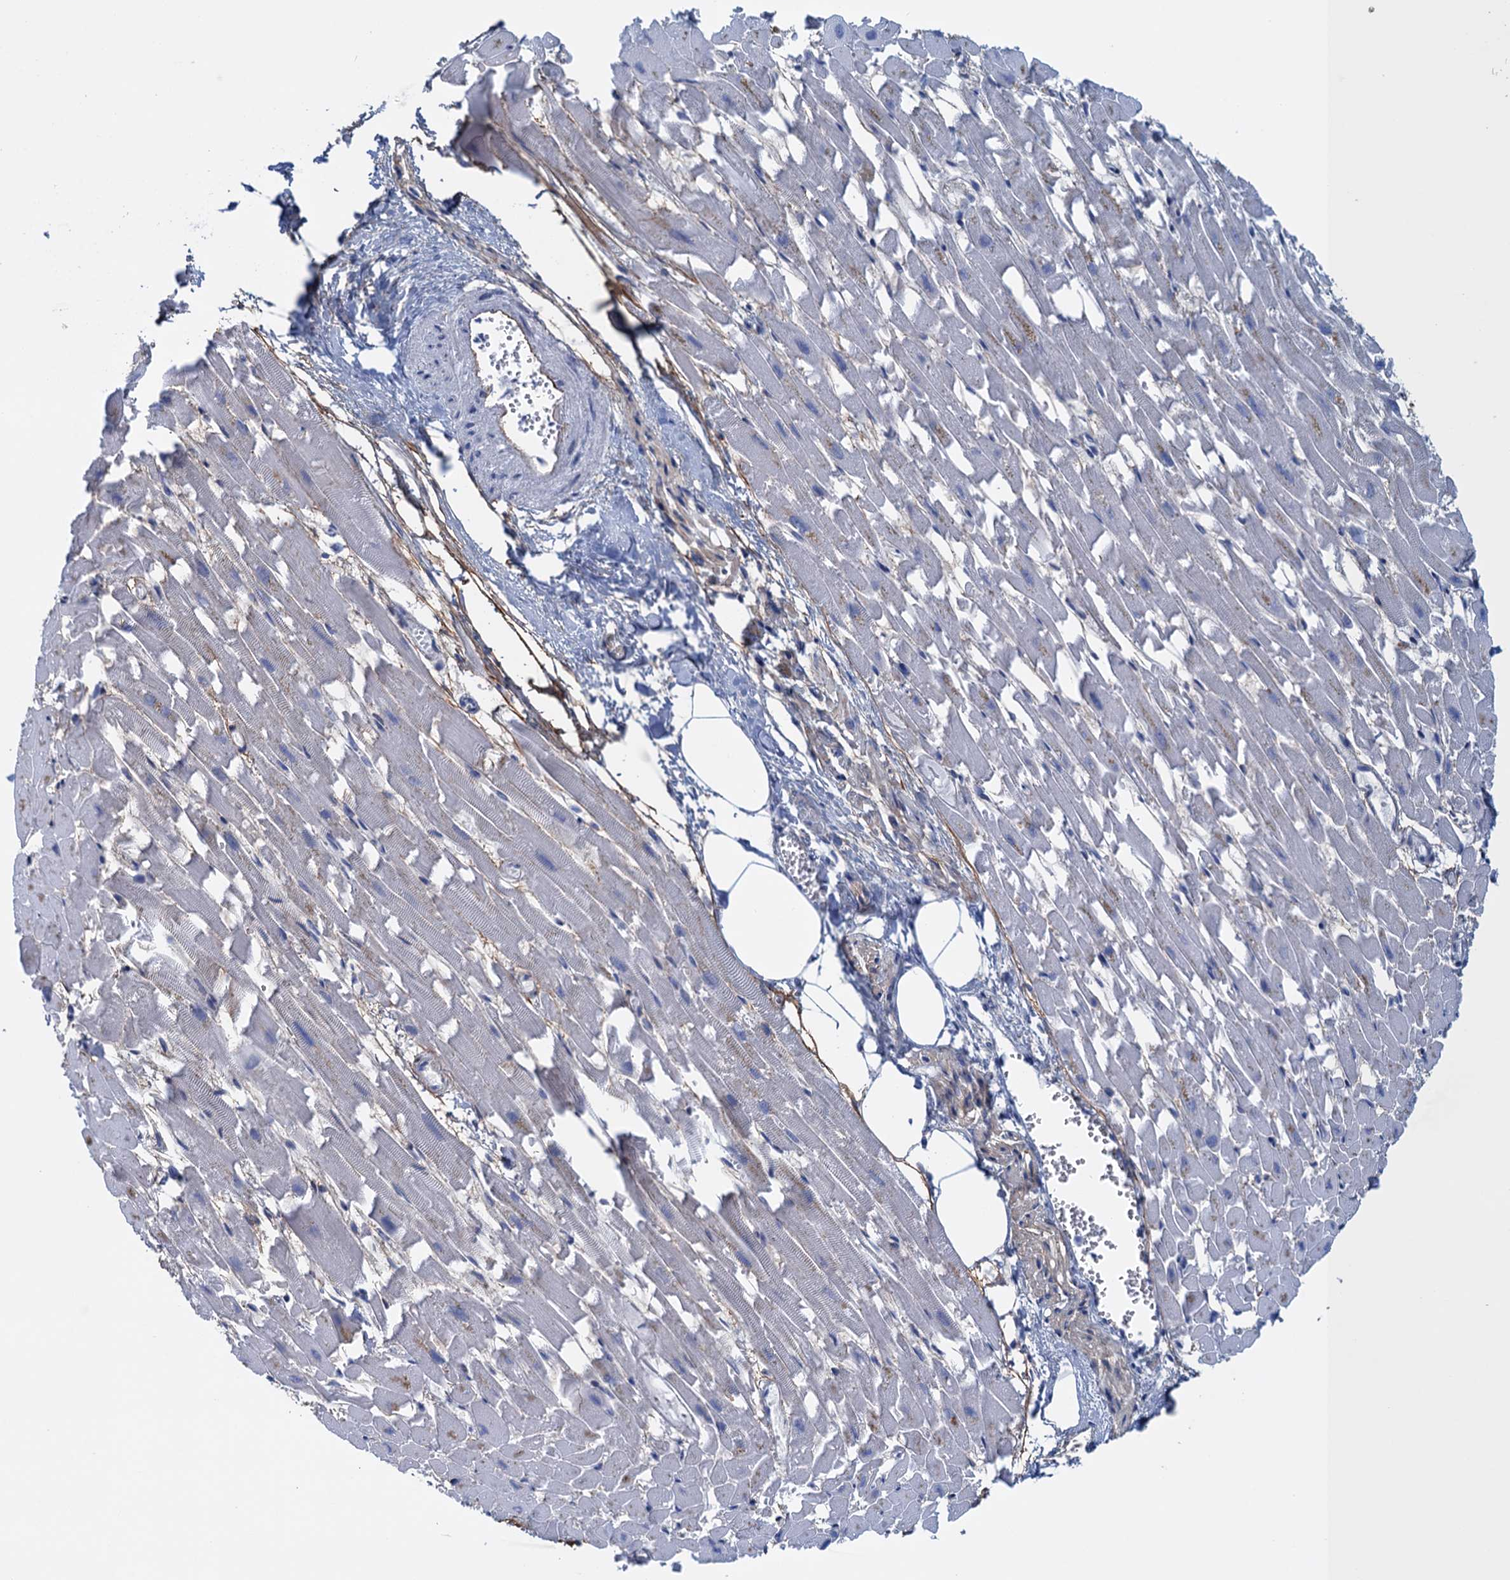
{"staining": {"intensity": "weak", "quantity": "<25%", "location": "nuclear"}, "tissue": "heart muscle", "cell_type": "Cardiomyocytes", "image_type": "normal", "snomed": [{"axis": "morphology", "description": "Normal tissue, NOS"}, {"axis": "topography", "description": "Heart"}], "caption": "Immunohistochemical staining of normal human heart muscle exhibits no significant positivity in cardiomyocytes.", "gene": "SAE1", "patient": {"sex": "female", "age": 64}}